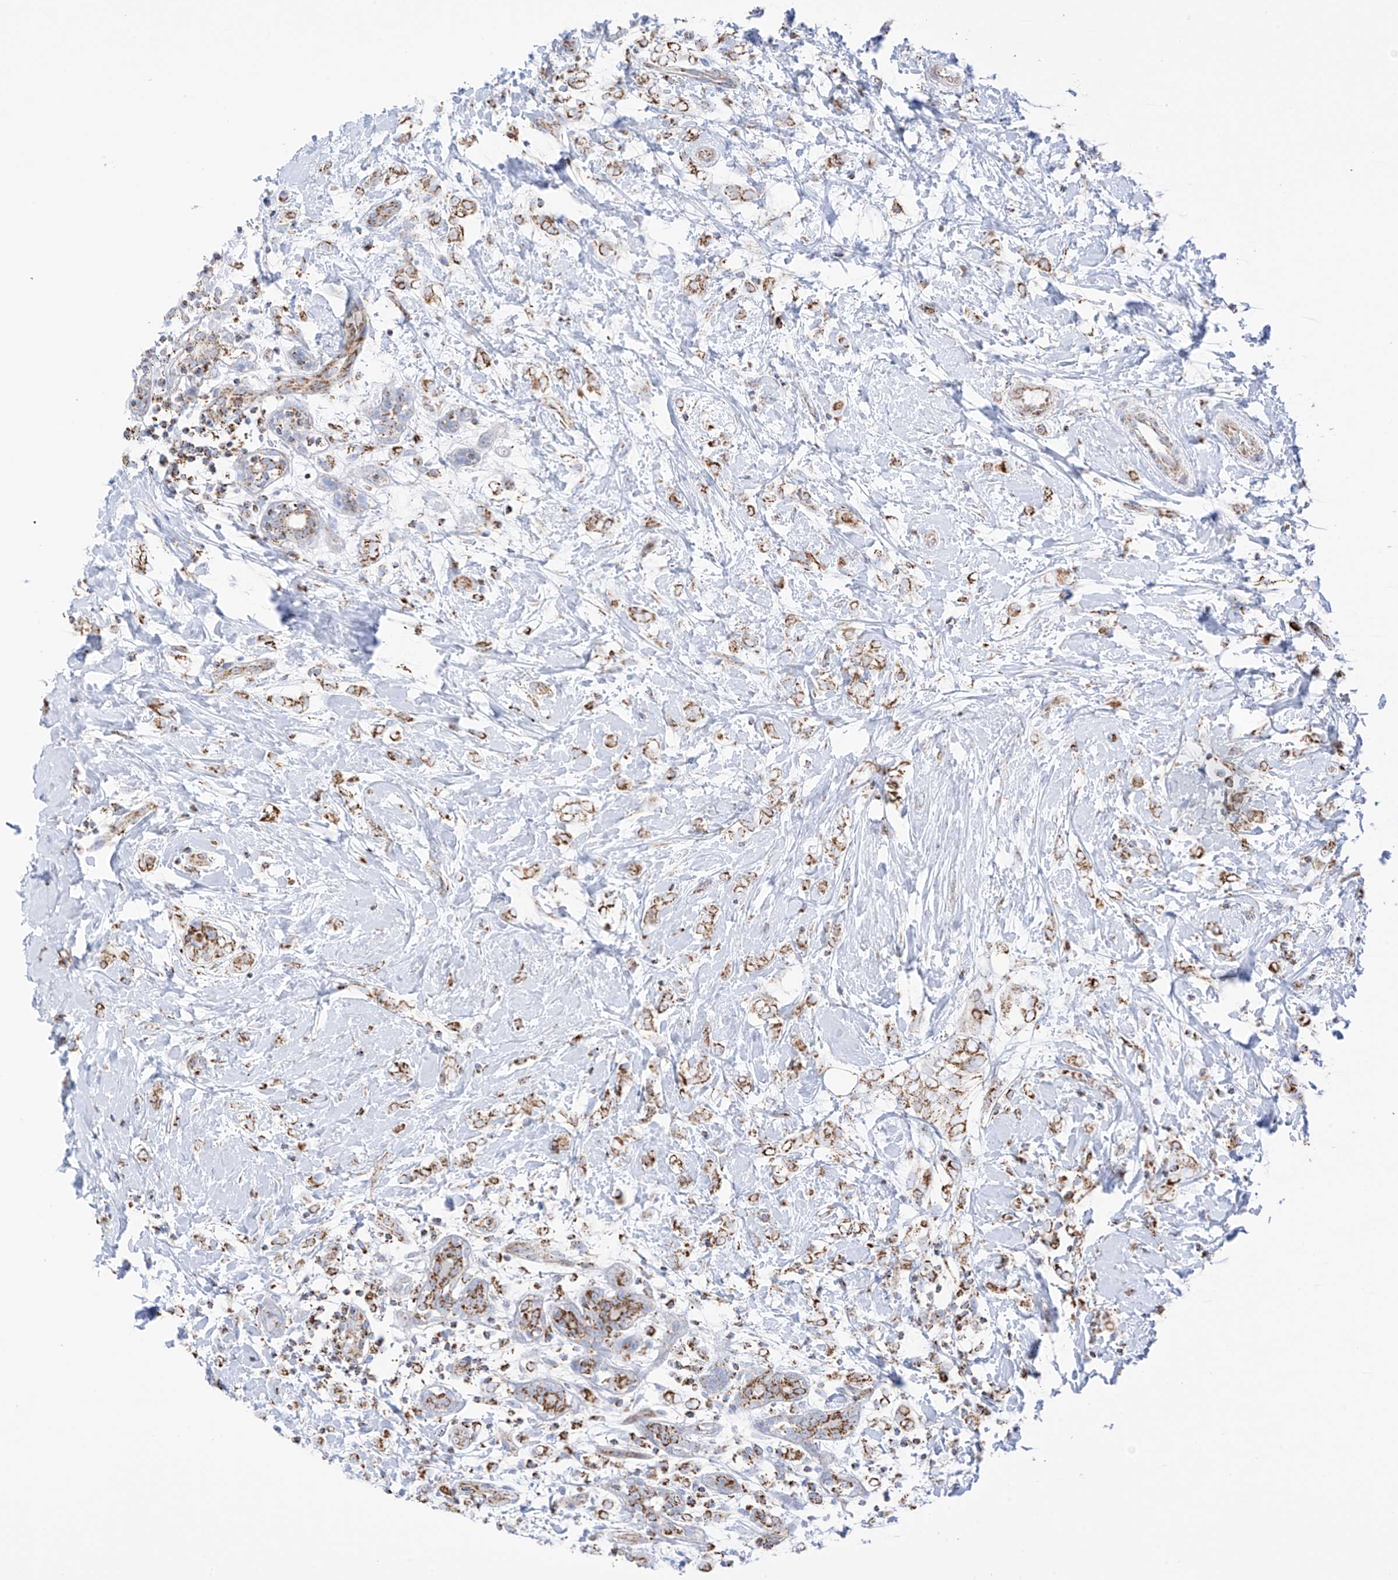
{"staining": {"intensity": "moderate", "quantity": ">75%", "location": "cytoplasmic/membranous"}, "tissue": "breast cancer", "cell_type": "Tumor cells", "image_type": "cancer", "snomed": [{"axis": "morphology", "description": "Normal tissue, NOS"}, {"axis": "morphology", "description": "Lobular carcinoma"}, {"axis": "topography", "description": "Breast"}], "caption": "Lobular carcinoma (breast) stained with a protein marker displays moderate staining in tumor cells.", "gene": "XKR3", "patient": {"sex": "female", "age": 47}}